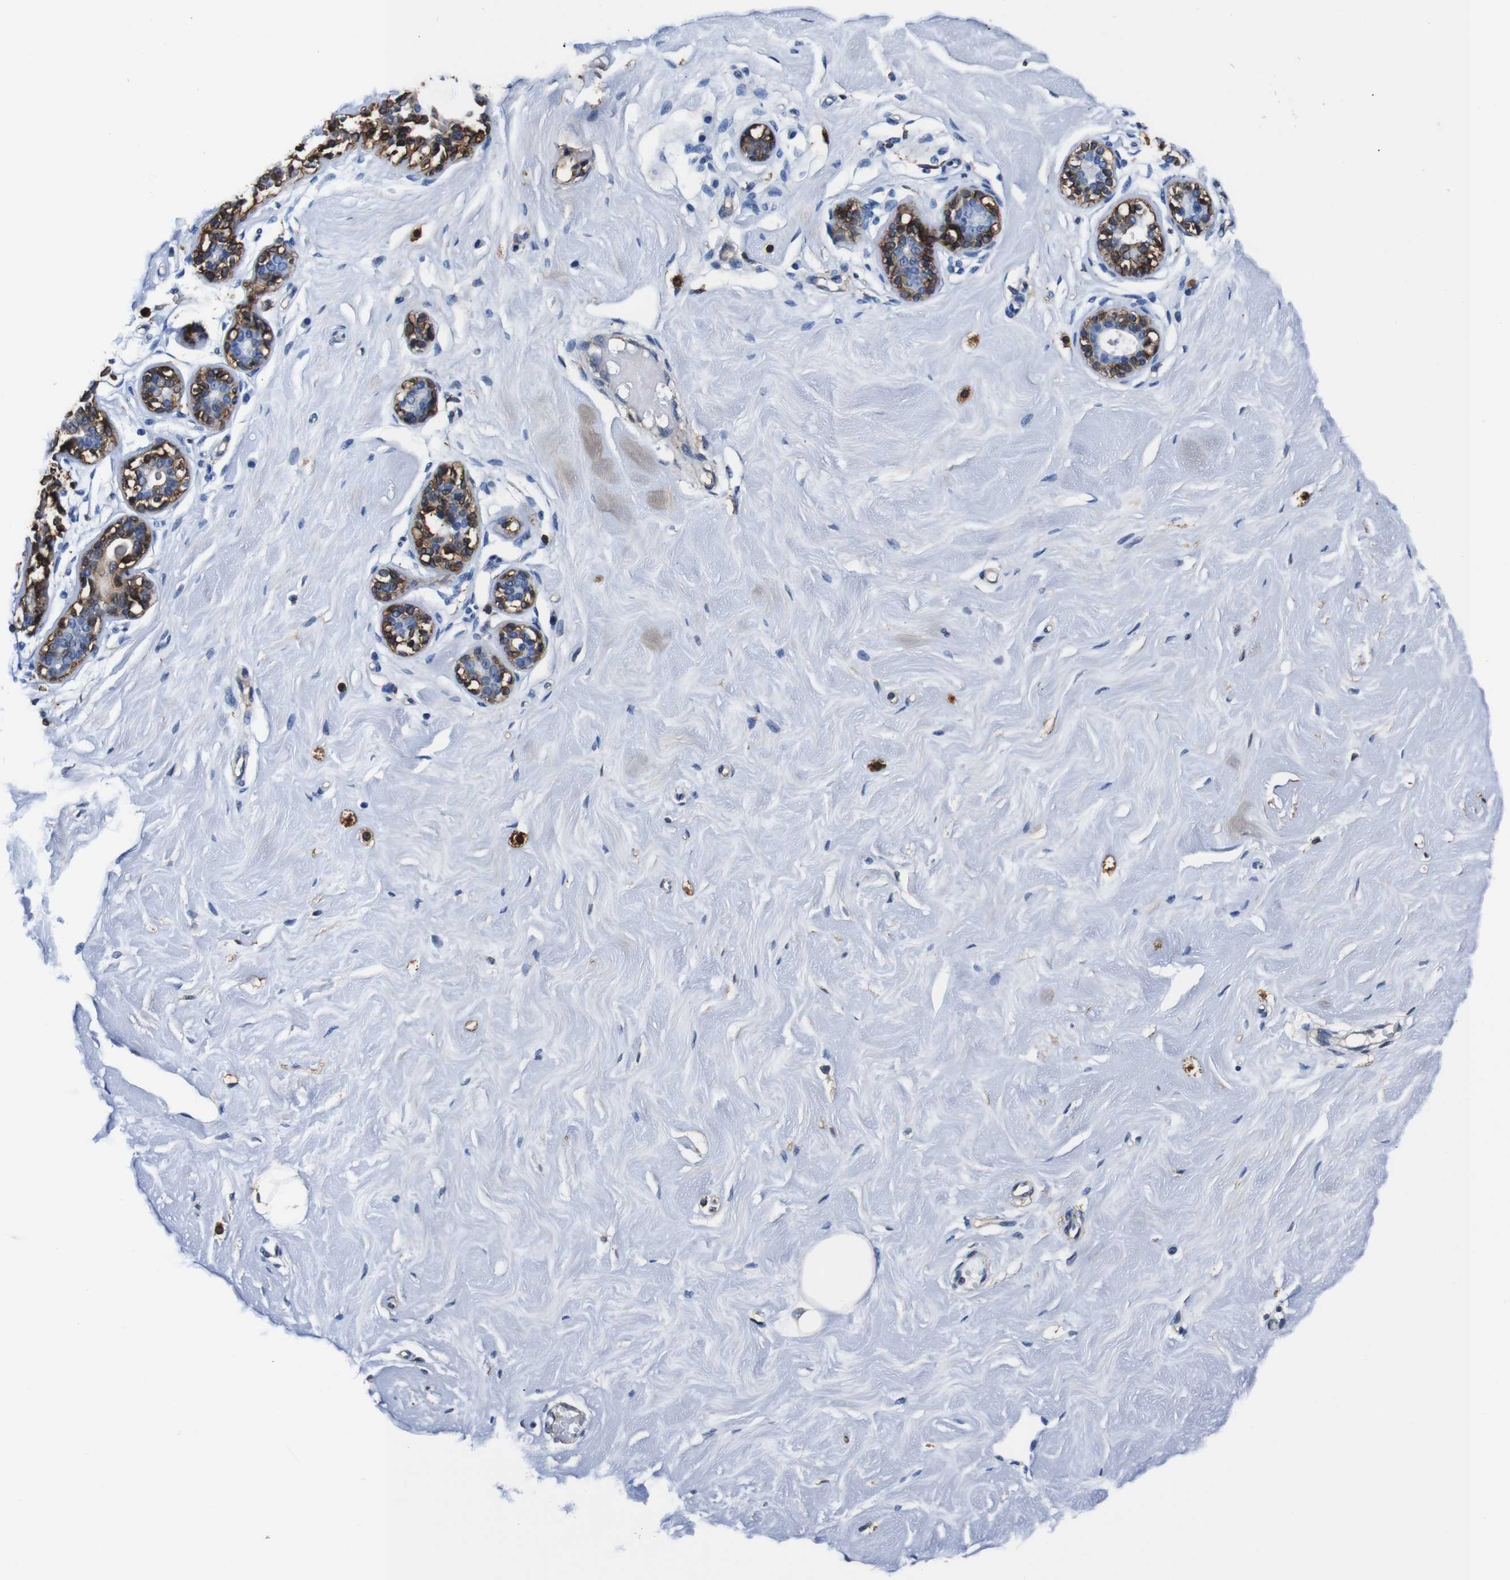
{"staining": {"intensity": "negative", "quantity": "none", "location": "none"}, "tissue": "breast", "cell_type": "Adipocytes", "image_type": "normal", "snomed": [{"axis": "morphology", "description": "Normal tissue, NOS"}, {"axis": "topography", "description": "Breast"}], "caption": "Immunohistochemical staining of benign breast reveals no significant expression in adipocytes.", "gene": "ANXA1", "patient": {"sex": "female", "age": 23}}